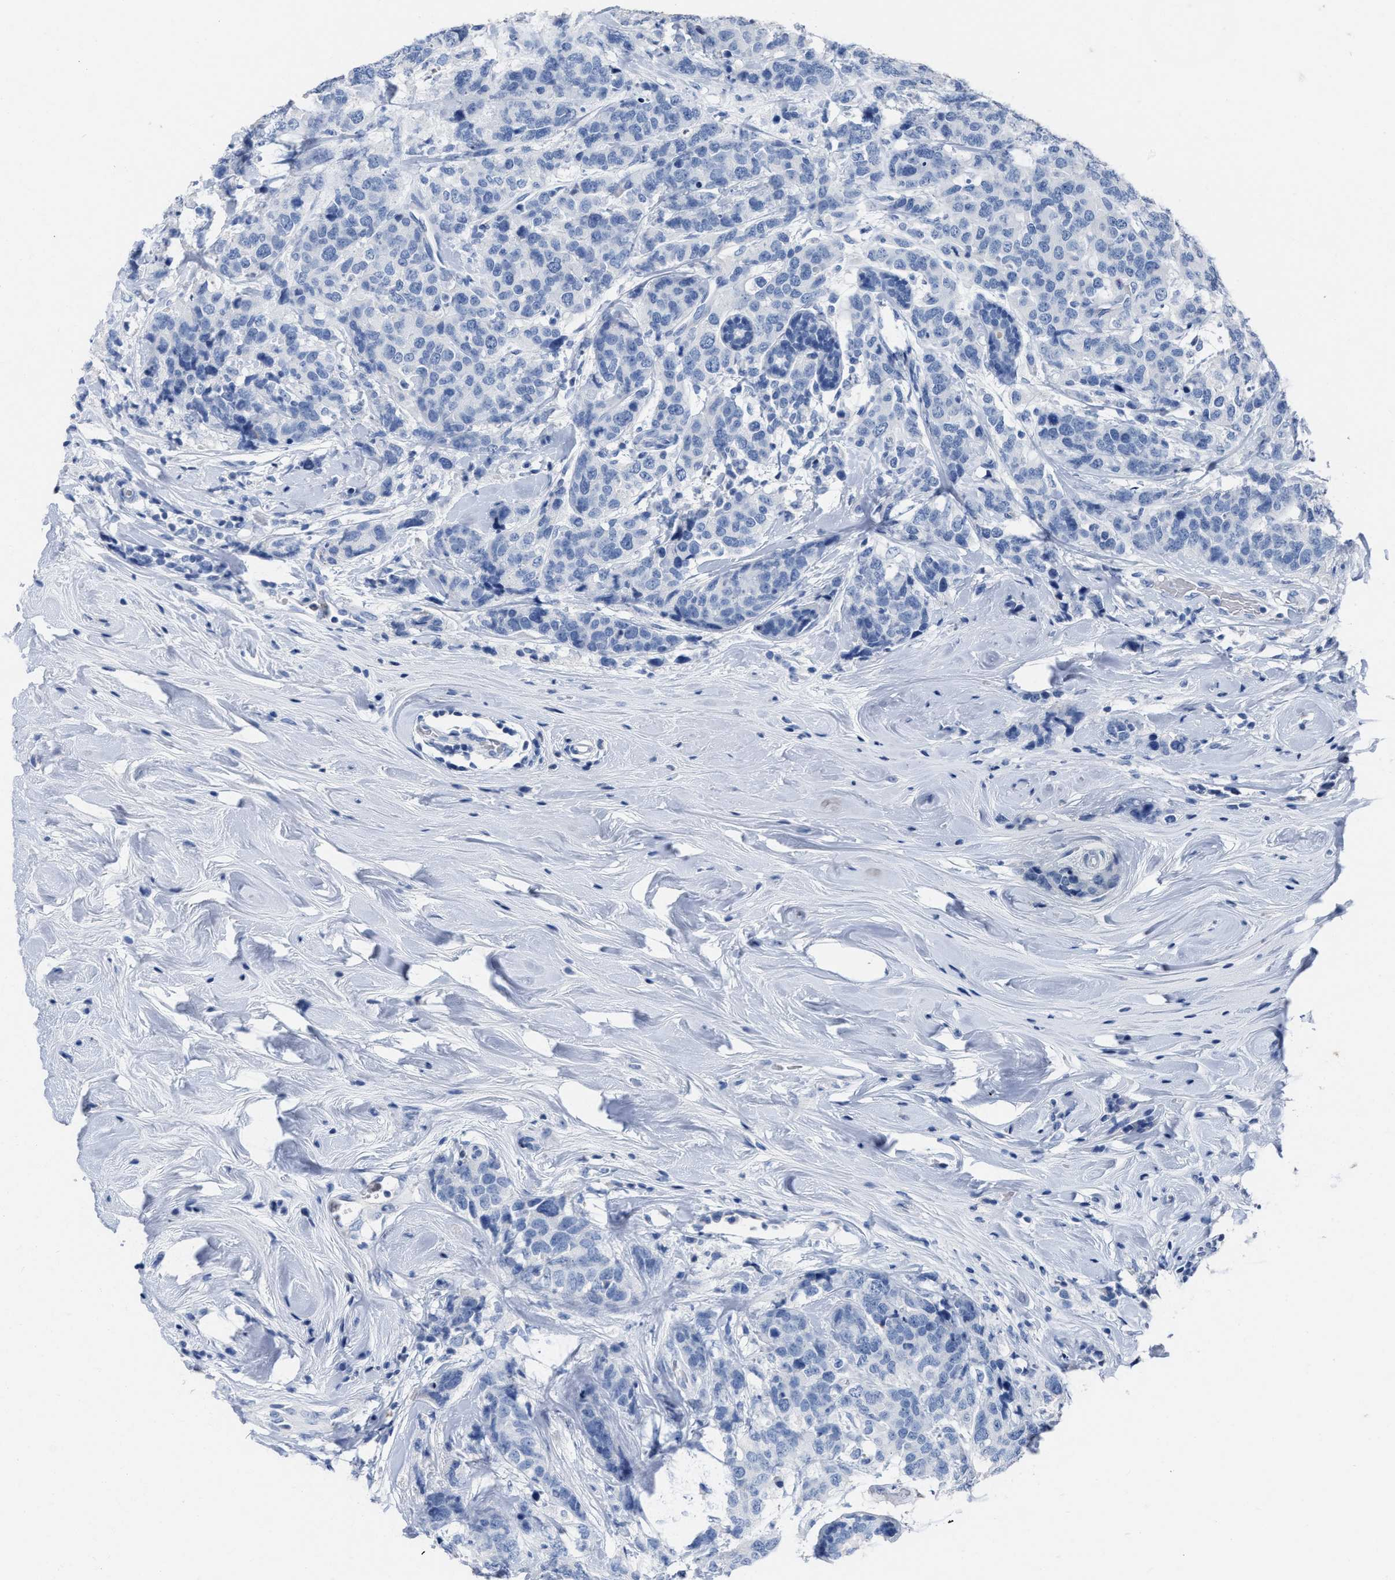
{"staining": {"intensity": "negative", "quantity": "none", "location": "none"}, "tissue": "breast cancer", "cell_type": "Tumor cells", "image_type": "cancer", "snomed": [{"axis": "morphology", "description": "Lobular carcinoma"}, {"axis": "topography", "description": "Breast"}], "caption": "An IHC histopathology image of breast lobular carcinoma is shown. There is no staining in tumor cells of breast lobular carcinoma. (DAB IHC with hematoxylin counter stain).", "gene": "CEACAM5", "patient": {"sex": "female", "age": 59}}